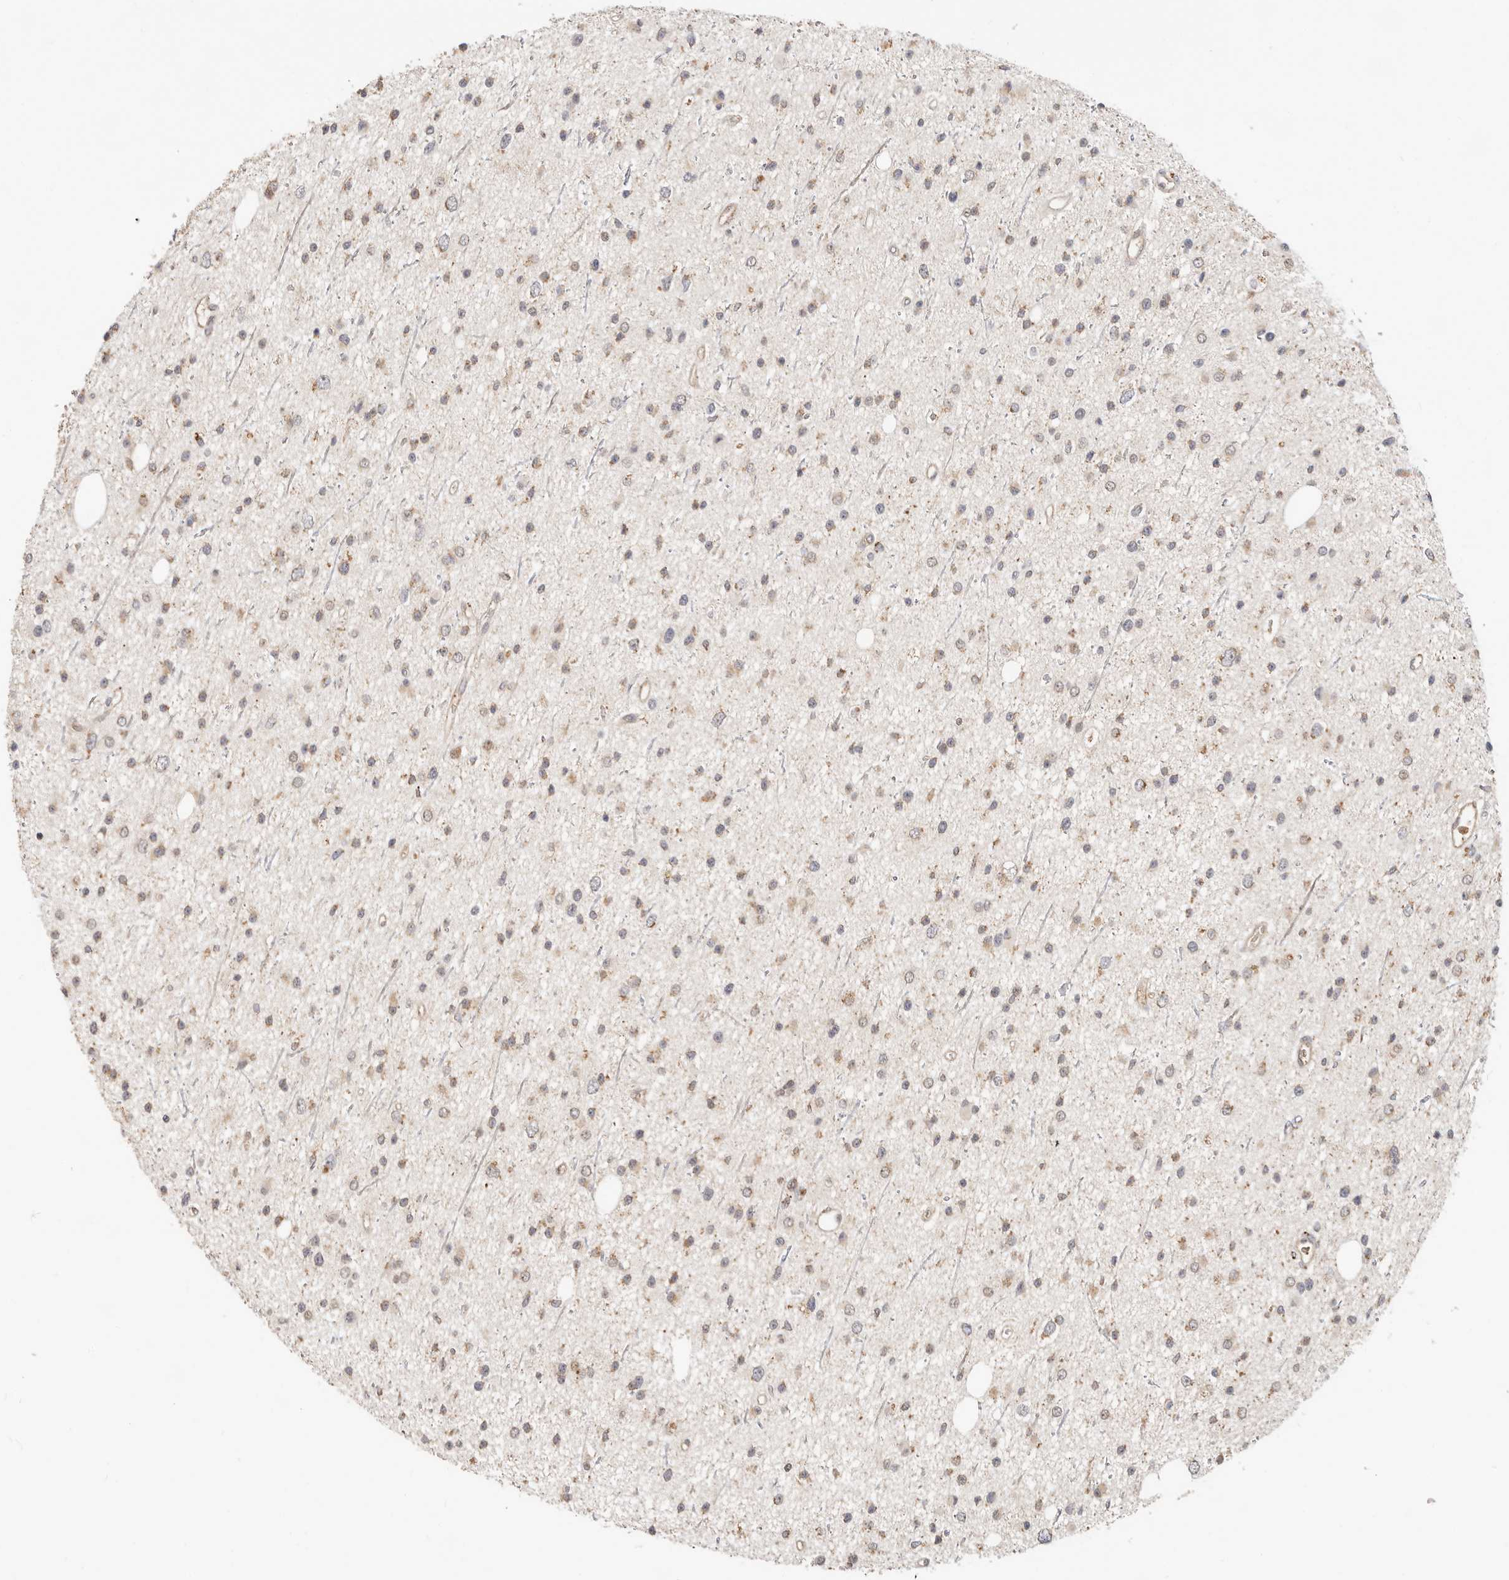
{"staining": {"intensity": "weak", "quantity": ">75%", "location": "cytoplasmic/membranous"}, "tissue": "glioma", "cell_type": "Tumor cells", "image_type": "cancer", "snomed": [{"axis": "morphology", "description": "Glioma, malignant, Low grade"}, {"axis": "topography", "description": "Cerebral cortex"}], "caption": "Protein staining of glioma tissue exhibits weak cytoplasmic/membranous positivity in approximately >75% of tumor cells.", "gene": "ZRANB1", "patient": {"sex": "female", "age": 39}}